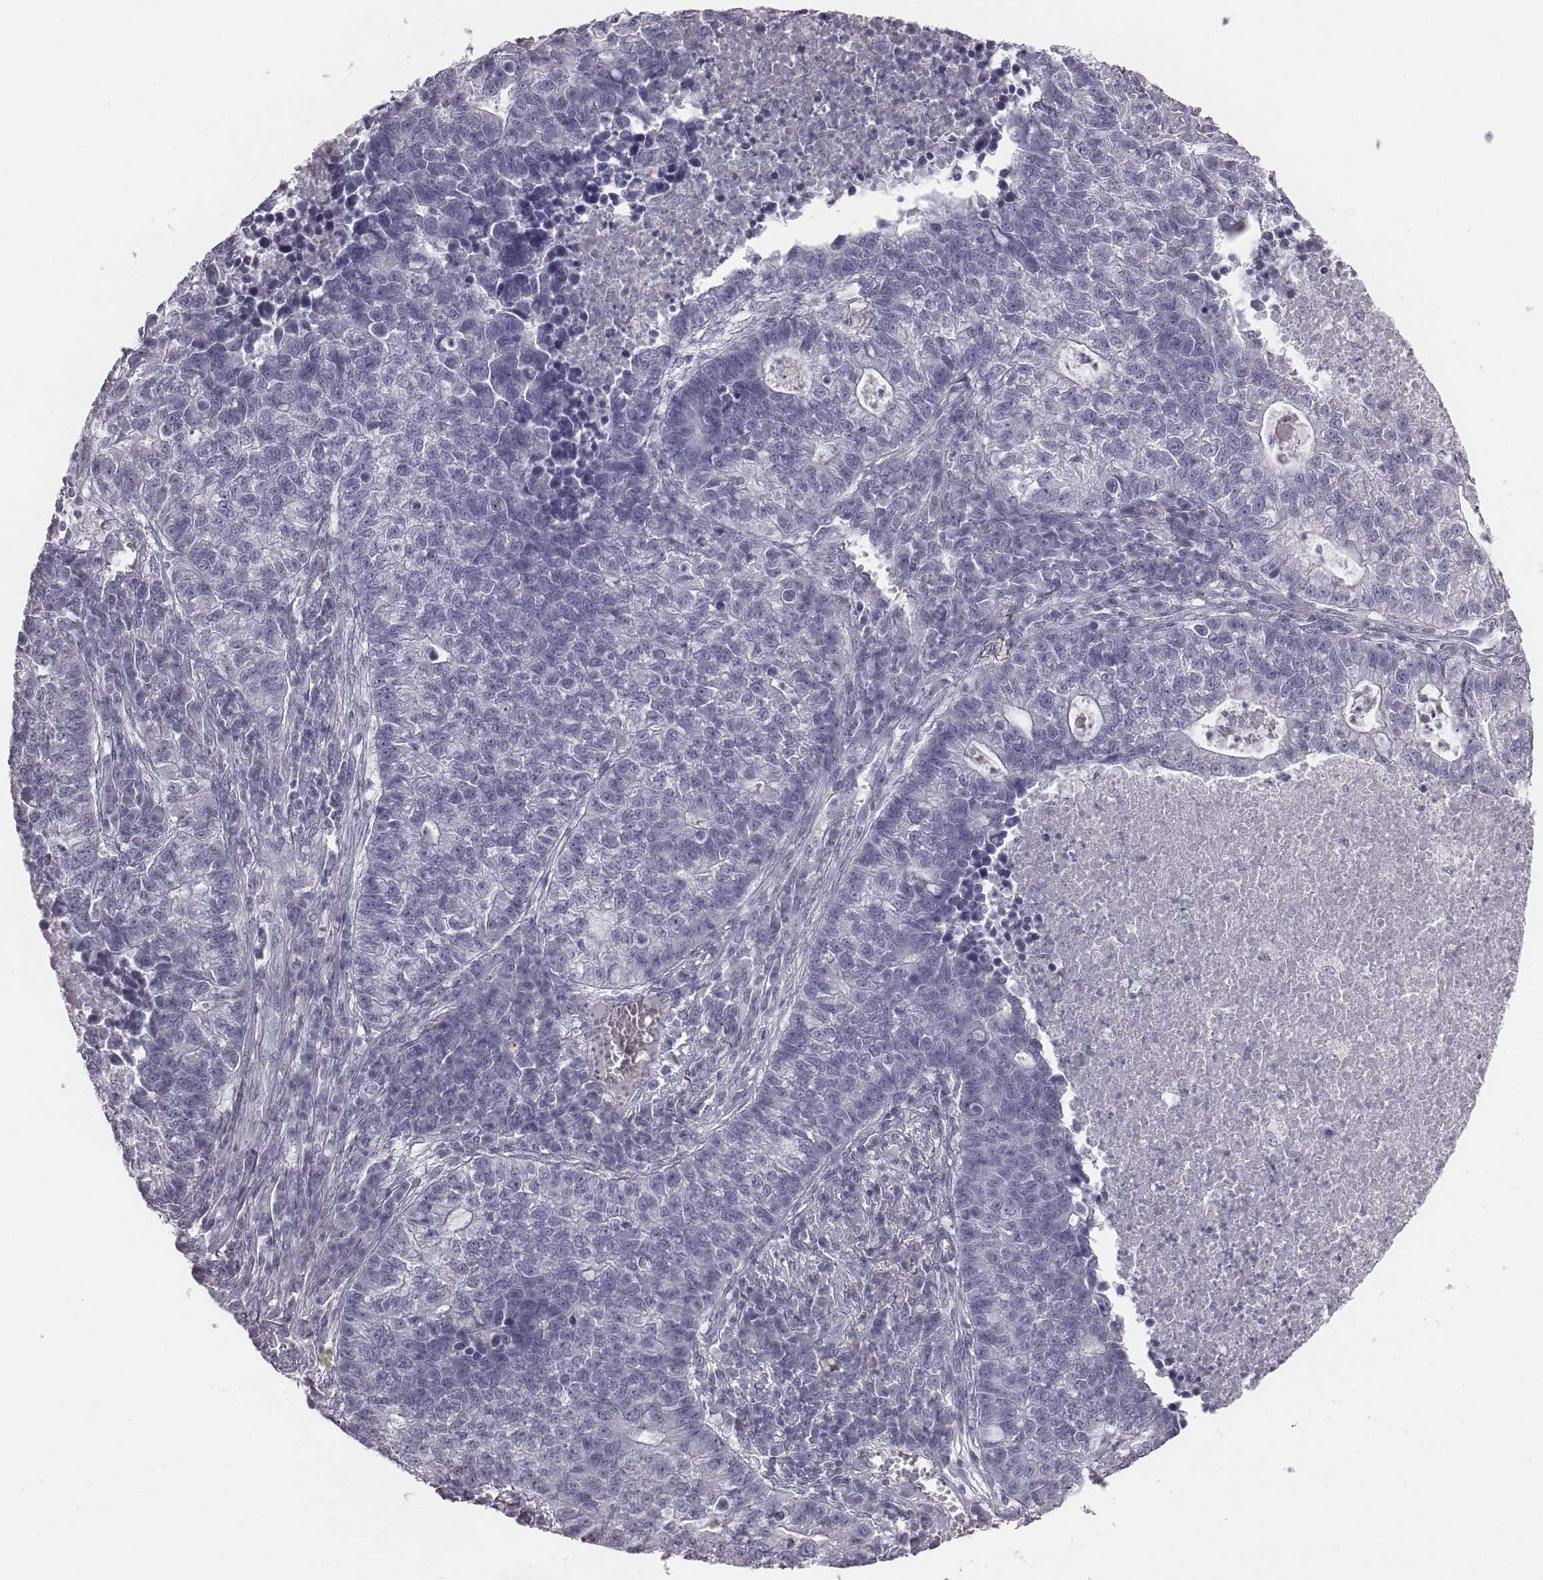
{"staining": {"intensity": "negative", "quantity": "none", "location": "none"}, "tissue": "lung cancer", "cell_type": "Tumor cells", "image_type": "cancer", "snomed": [{"axis": "morphology", "description": "Adenocarcinoma, NOS"}, {"axis": "topography", "description": "Lung"}], "caption": "Human lung cancer stained for a protein using immunohistochemistry (IHC) reveals no expression in tumor cells.", "gene": "C6orf58", "patient": {"sex": "male", "age": 57}}